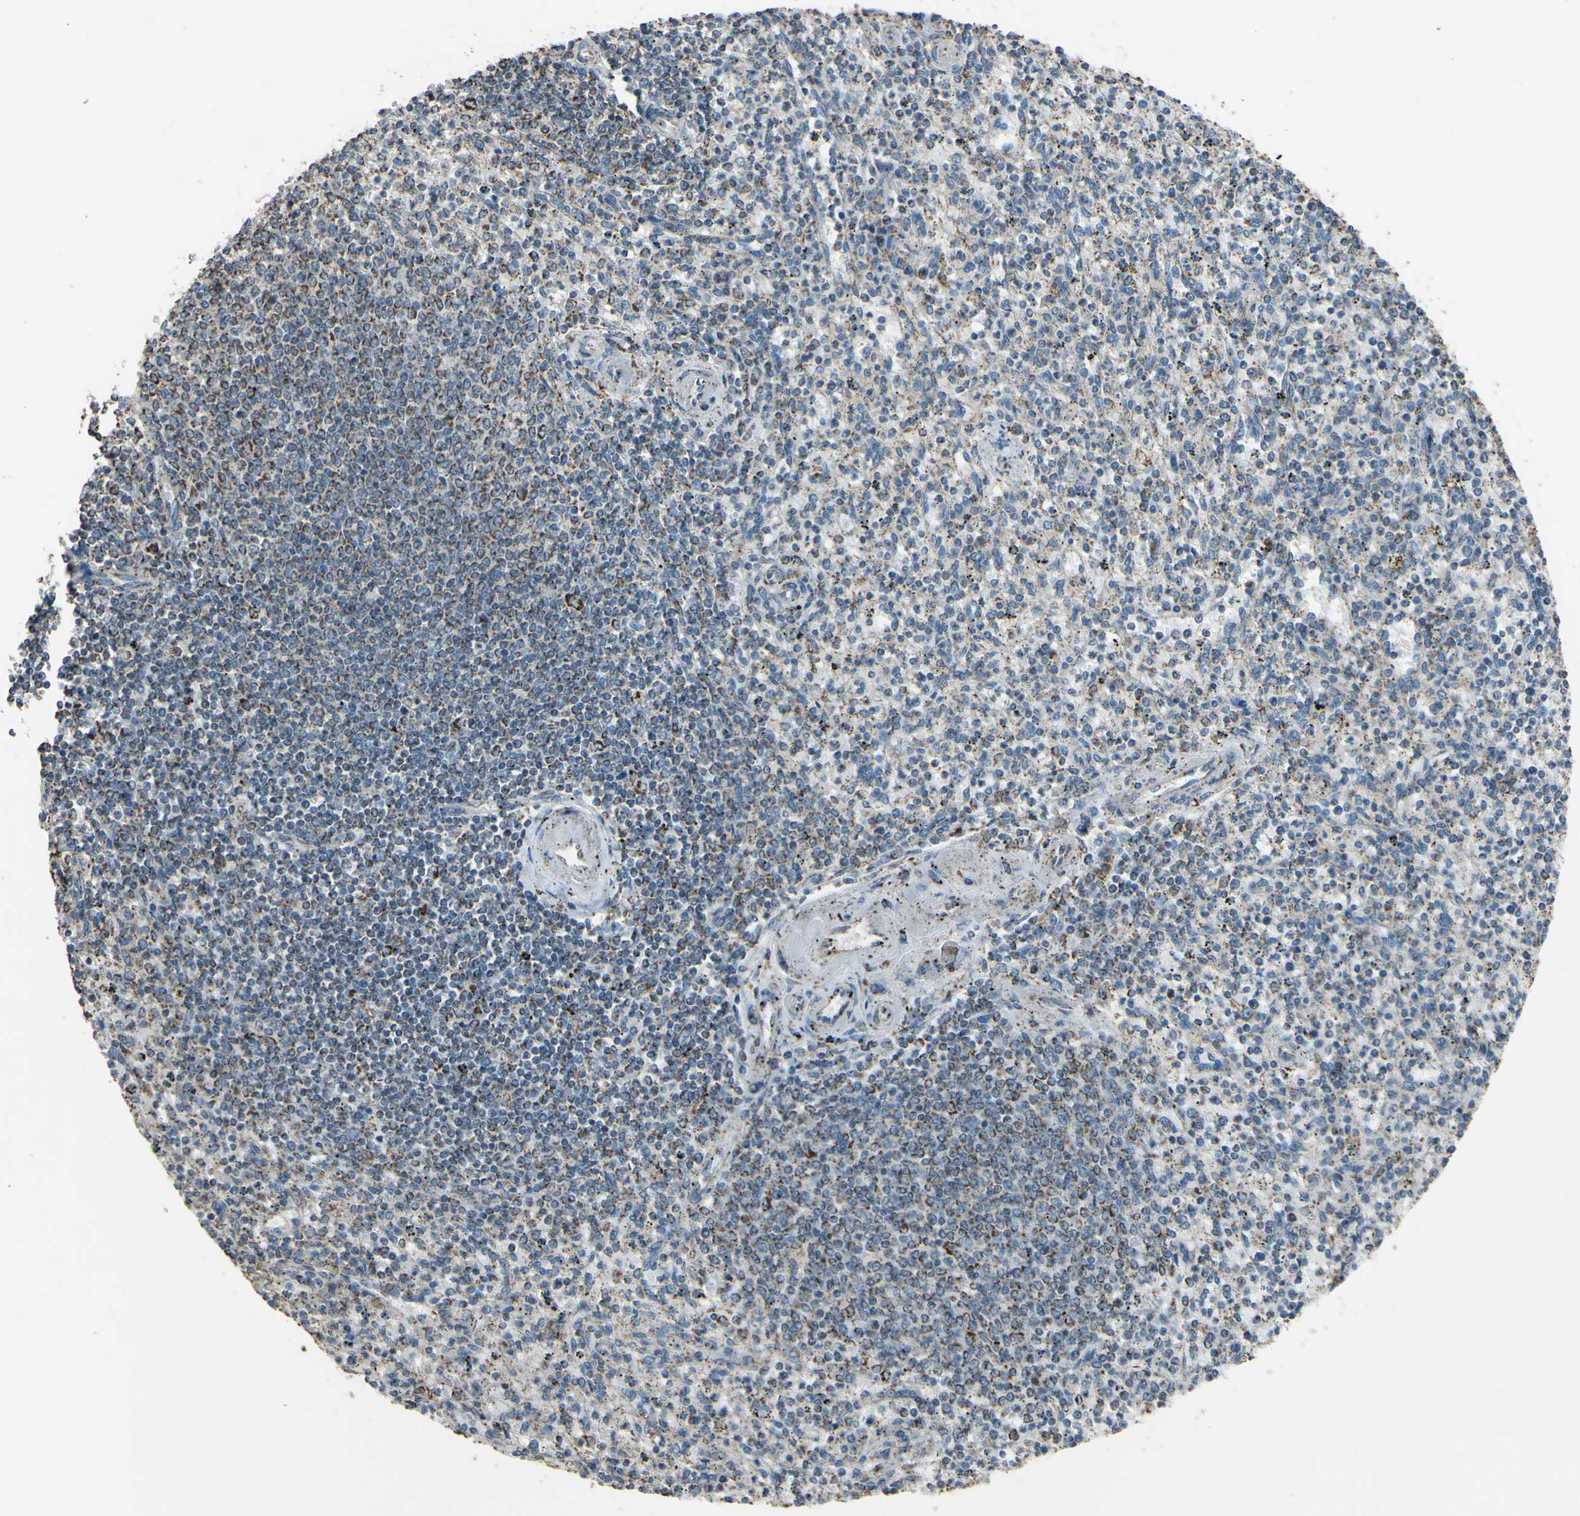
{"staining": {"intensity": "weak", "quantity": "25%-75%", "location": "cytoplasmic/membranous"}, "tissue": "spleen", "cell_type": "Cells in red pulp", "image_type": "normal", "snomed": [{"axis": "morphology", "description": "Normal tissue, NOS"}, {"axis": "topography", "description": "Spleen"}], "caption": "Spleen was stained to show a protein in brown. There is low levels of weak cytoplasmic/membranous expression in about 25%-75% of cells in red pulp. The protein of interest is shown in brown color, while the nuclei are stained blue.", "gene": "CMKLR2", "patient": {"sex": "male", "age": 72}}